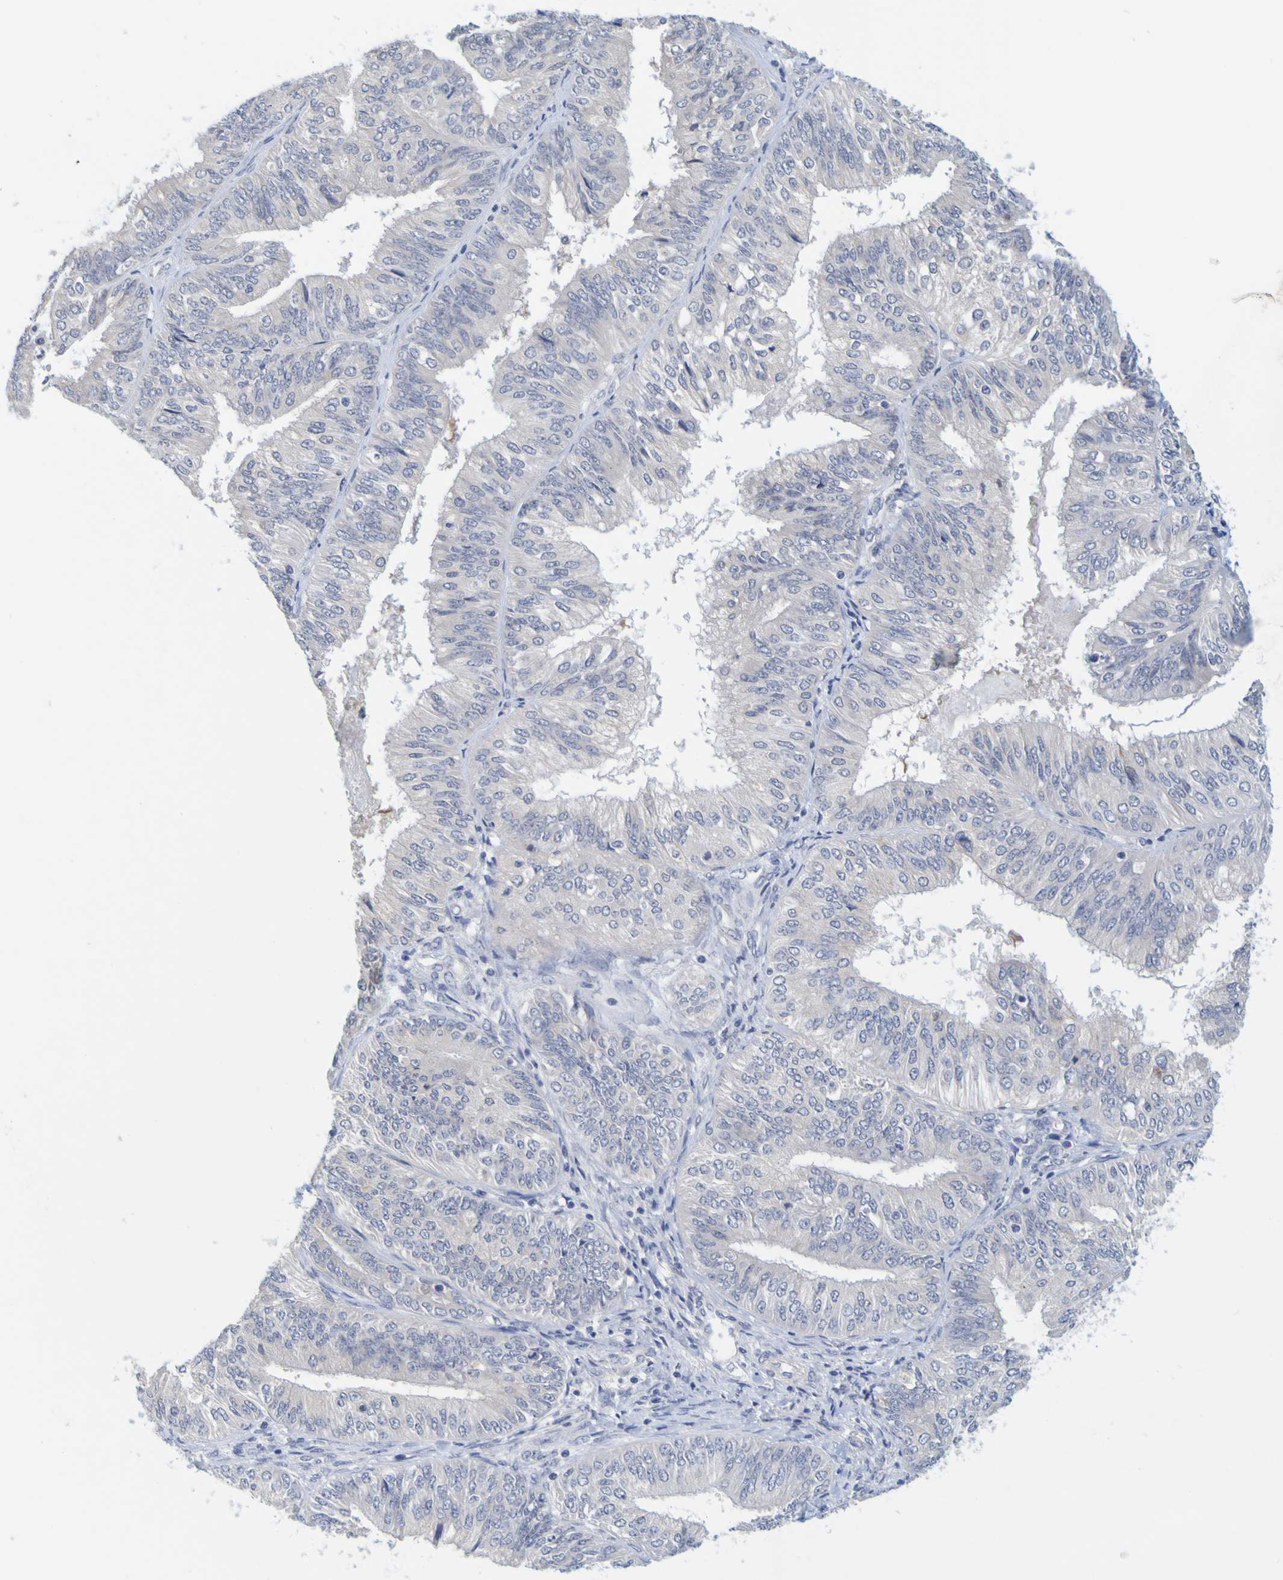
{"staining": {"intensity": "negative", "quantity": "none", "location": "none"}, "tissue": "endometrial cancer", "cell_type": "Tumor cells", "image_type": "cancer", "snomed": [{"axis": "morphology", "description": "Adenocarcinoma, NOS"}, {"axis": "topography", "description": "Endometrium"}], "caption": "High magnification brightfield microscopy of adenocarcinoma (endometrial) stained with DAB (brown) and counterstained with hematoxylin (blue): tumor cells show no significant staining. (DAB immunohistochemistry with hematoxylin counter stain).", "gene": "ENDOU", "patient": {"sex": "female", "age": 58}}